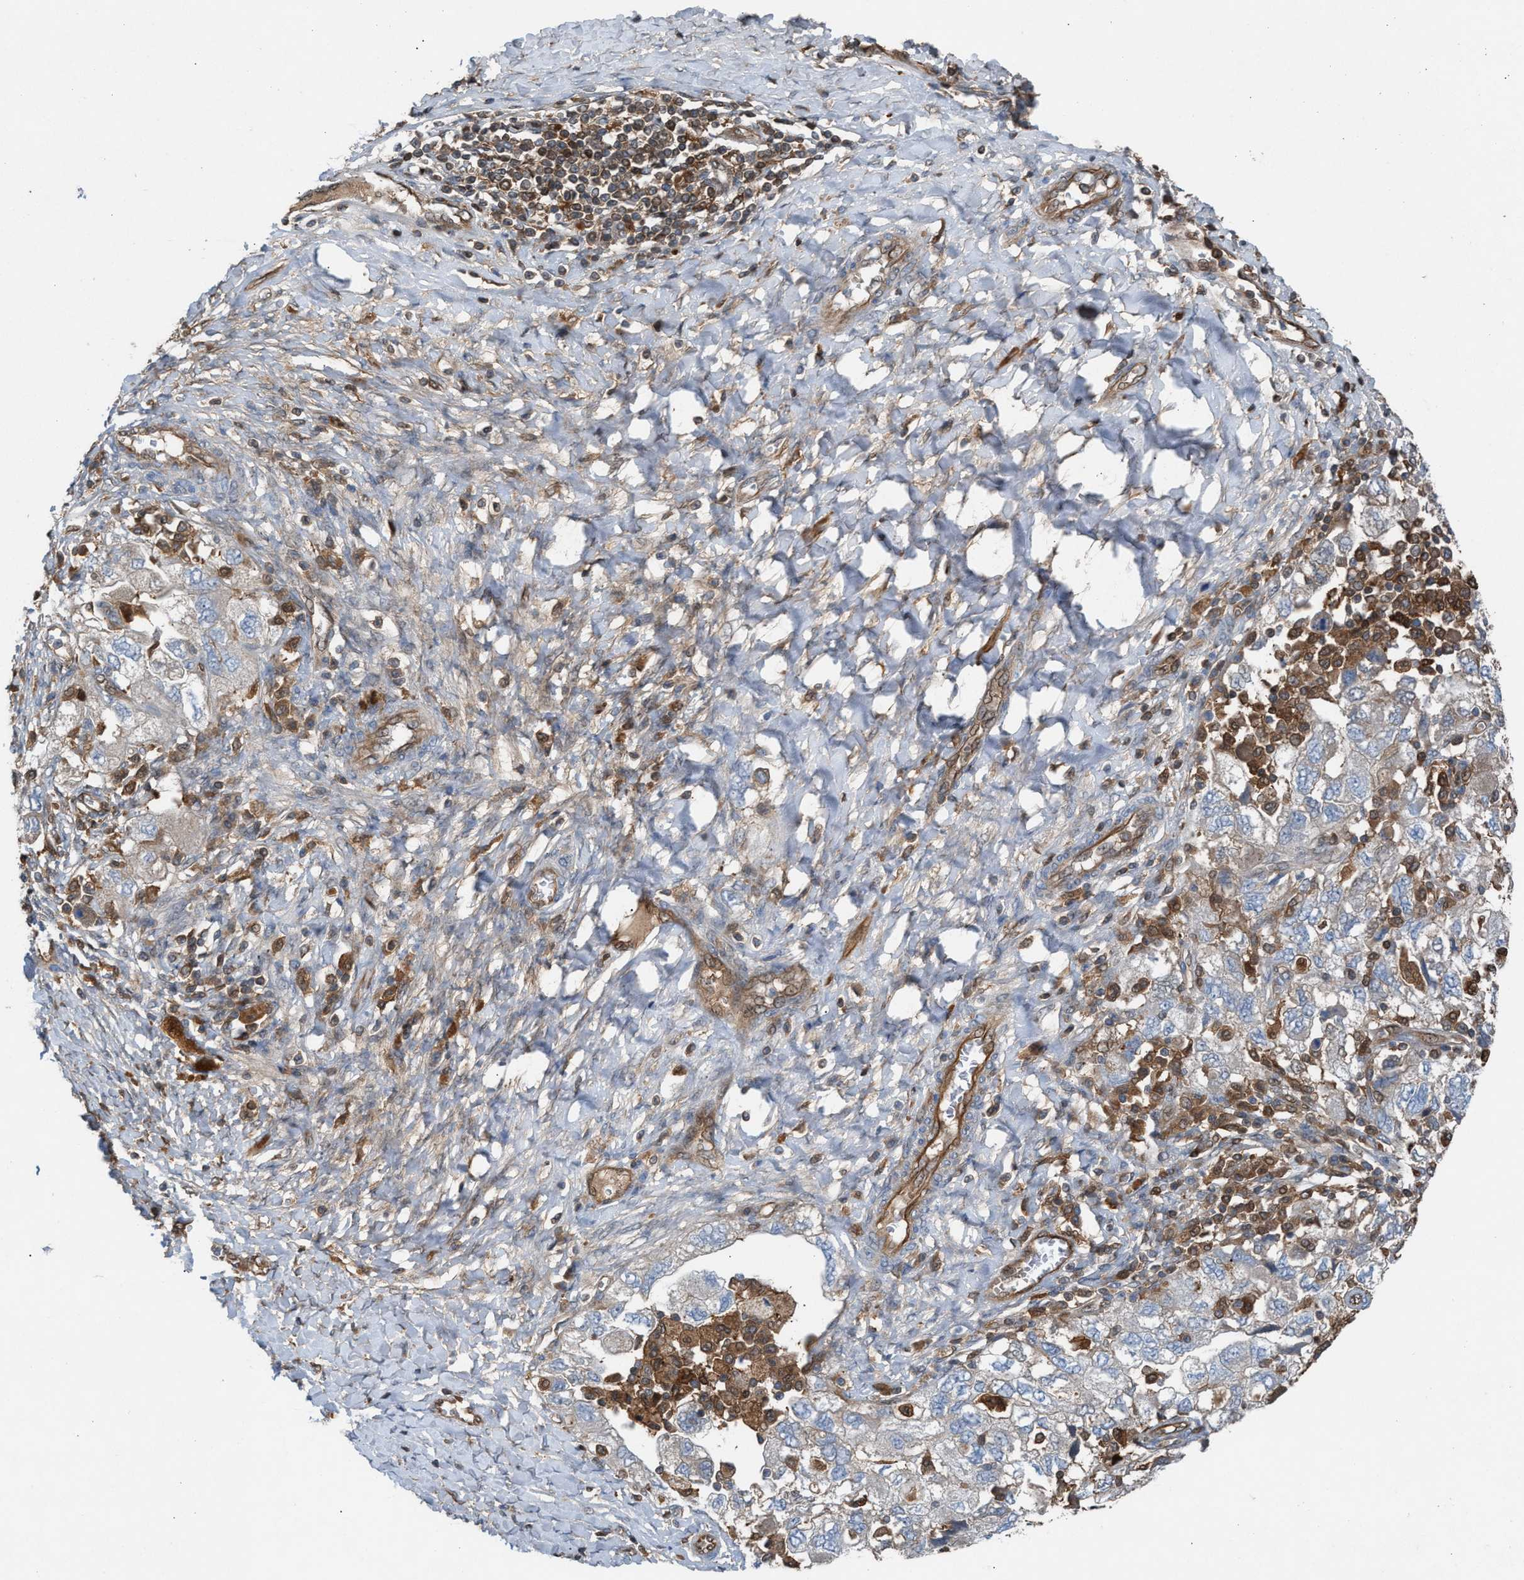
{"staining": {"intensity": "weak", "quantity": "<25%", "location": "cytoplasmic/membranous"}, "tissue": "ovarian cancer", "cell_type": "Tumor cells", "image_type": "cancer", "snomed": [{"axis": "morphology", "description": "Carcinoma, NOS"}, {"axis": "morphology", "description": "Cystadenocarcinoma, serous, NOS"}, {"axis": "topography", "description": "Ovary"}], "caption": "Immunohistochemistry of human ovarian serous cystadenocarcinoma exhibits no positivity in tumor cells.", "gene": "TPK1", "patient": {"sex": "female", "age": 69}}